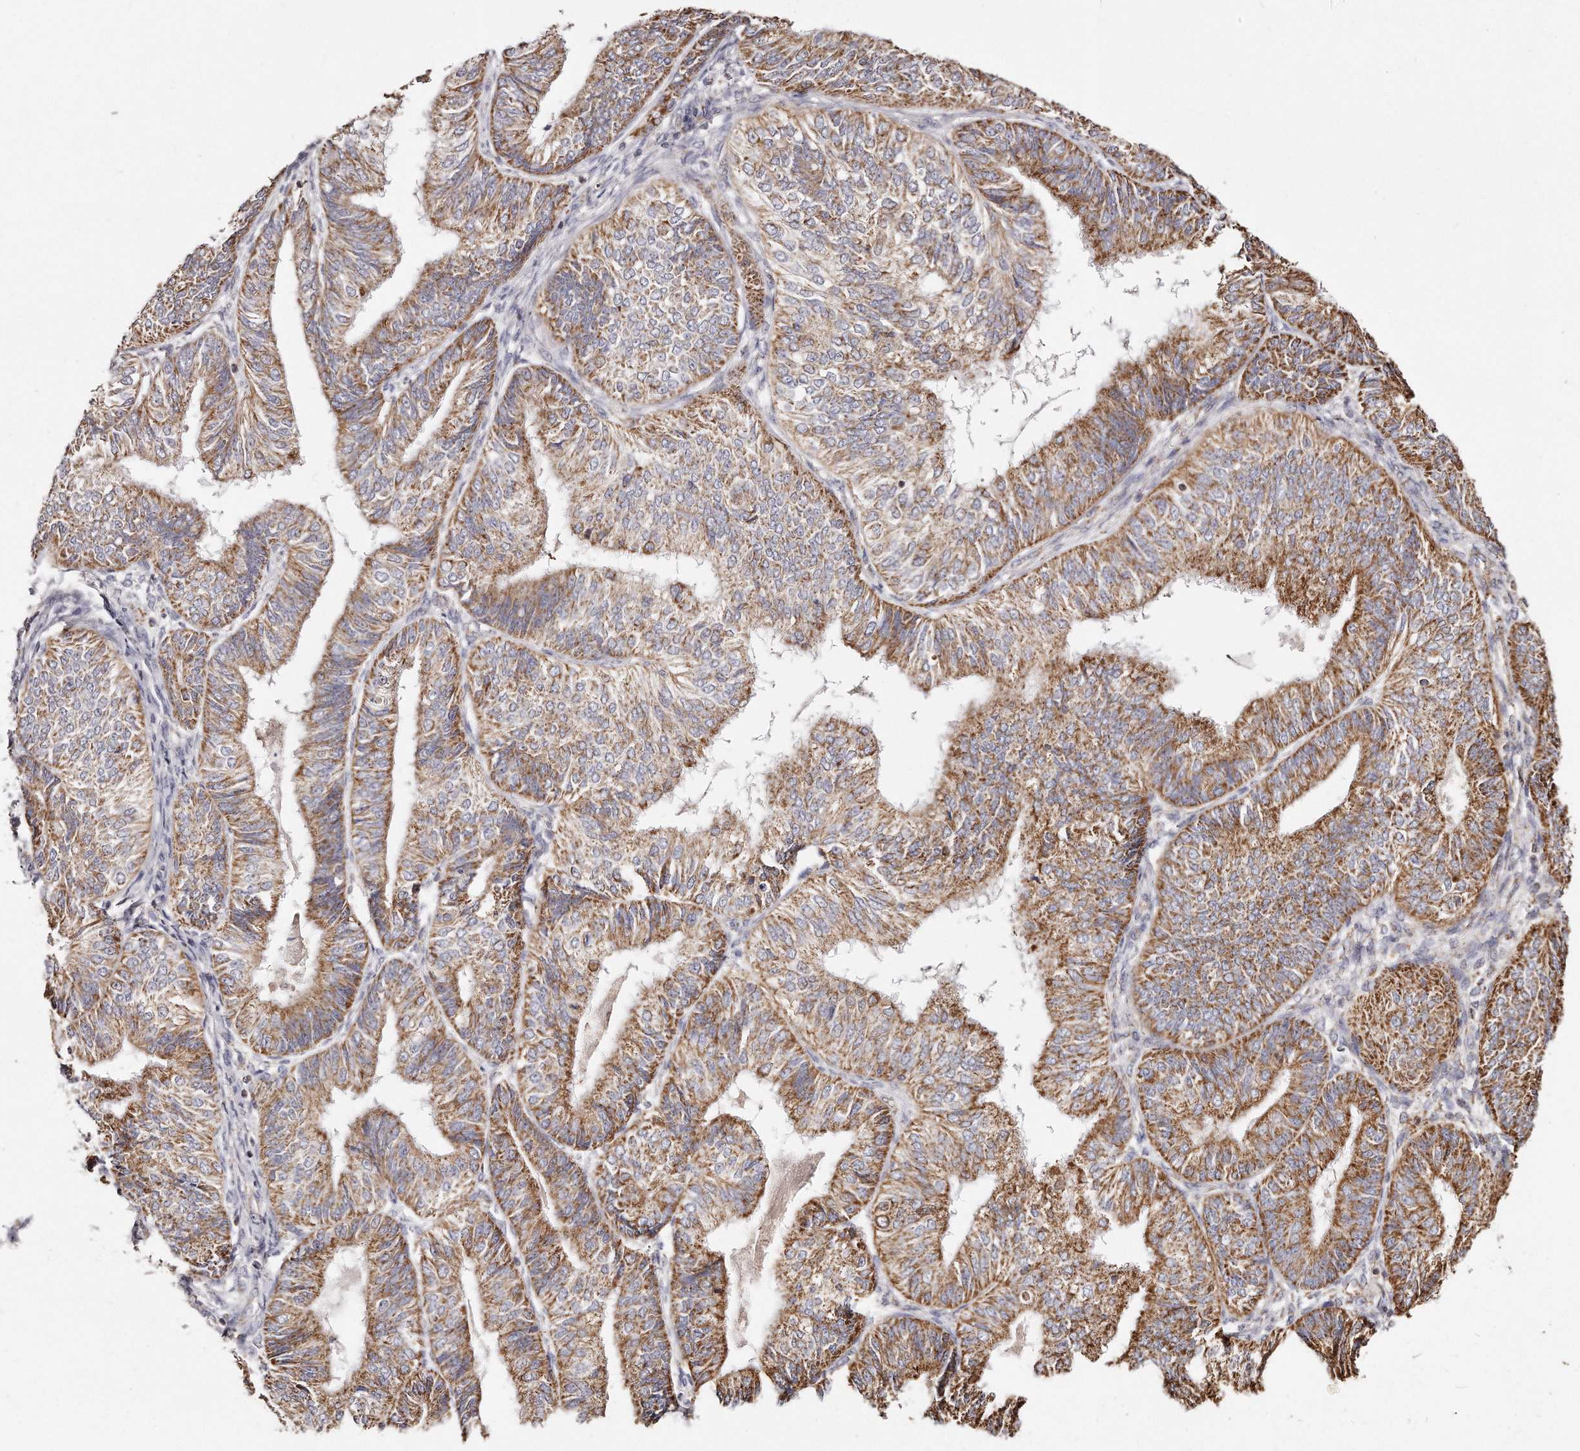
{"staining": {"intensity": "strong", "quantity": ">75%", "location": "cytoplasmic/membranous"}, "tissue": "endometrial cancer", "cell_type": "Tumor cells", "image_type": "cancer", "snomed": [{"axis": "morphology", "description": "Adenocarcinoma, NOS"}, {"axis": "topography", "description": "Endometrium"}], "caption": "IHC photomicrograph of neoplastic tissue: human endometrial adenocarcinoma stained using immunohistochemistry exhibits high levels of strong protein expression localized specifically in the cytoplasmic/membranous of tumor cells, appearing as a cytoplasmic/membranous brown color.", "gene": "RTKN", "patient": {"sex": "female", "age": 58}}